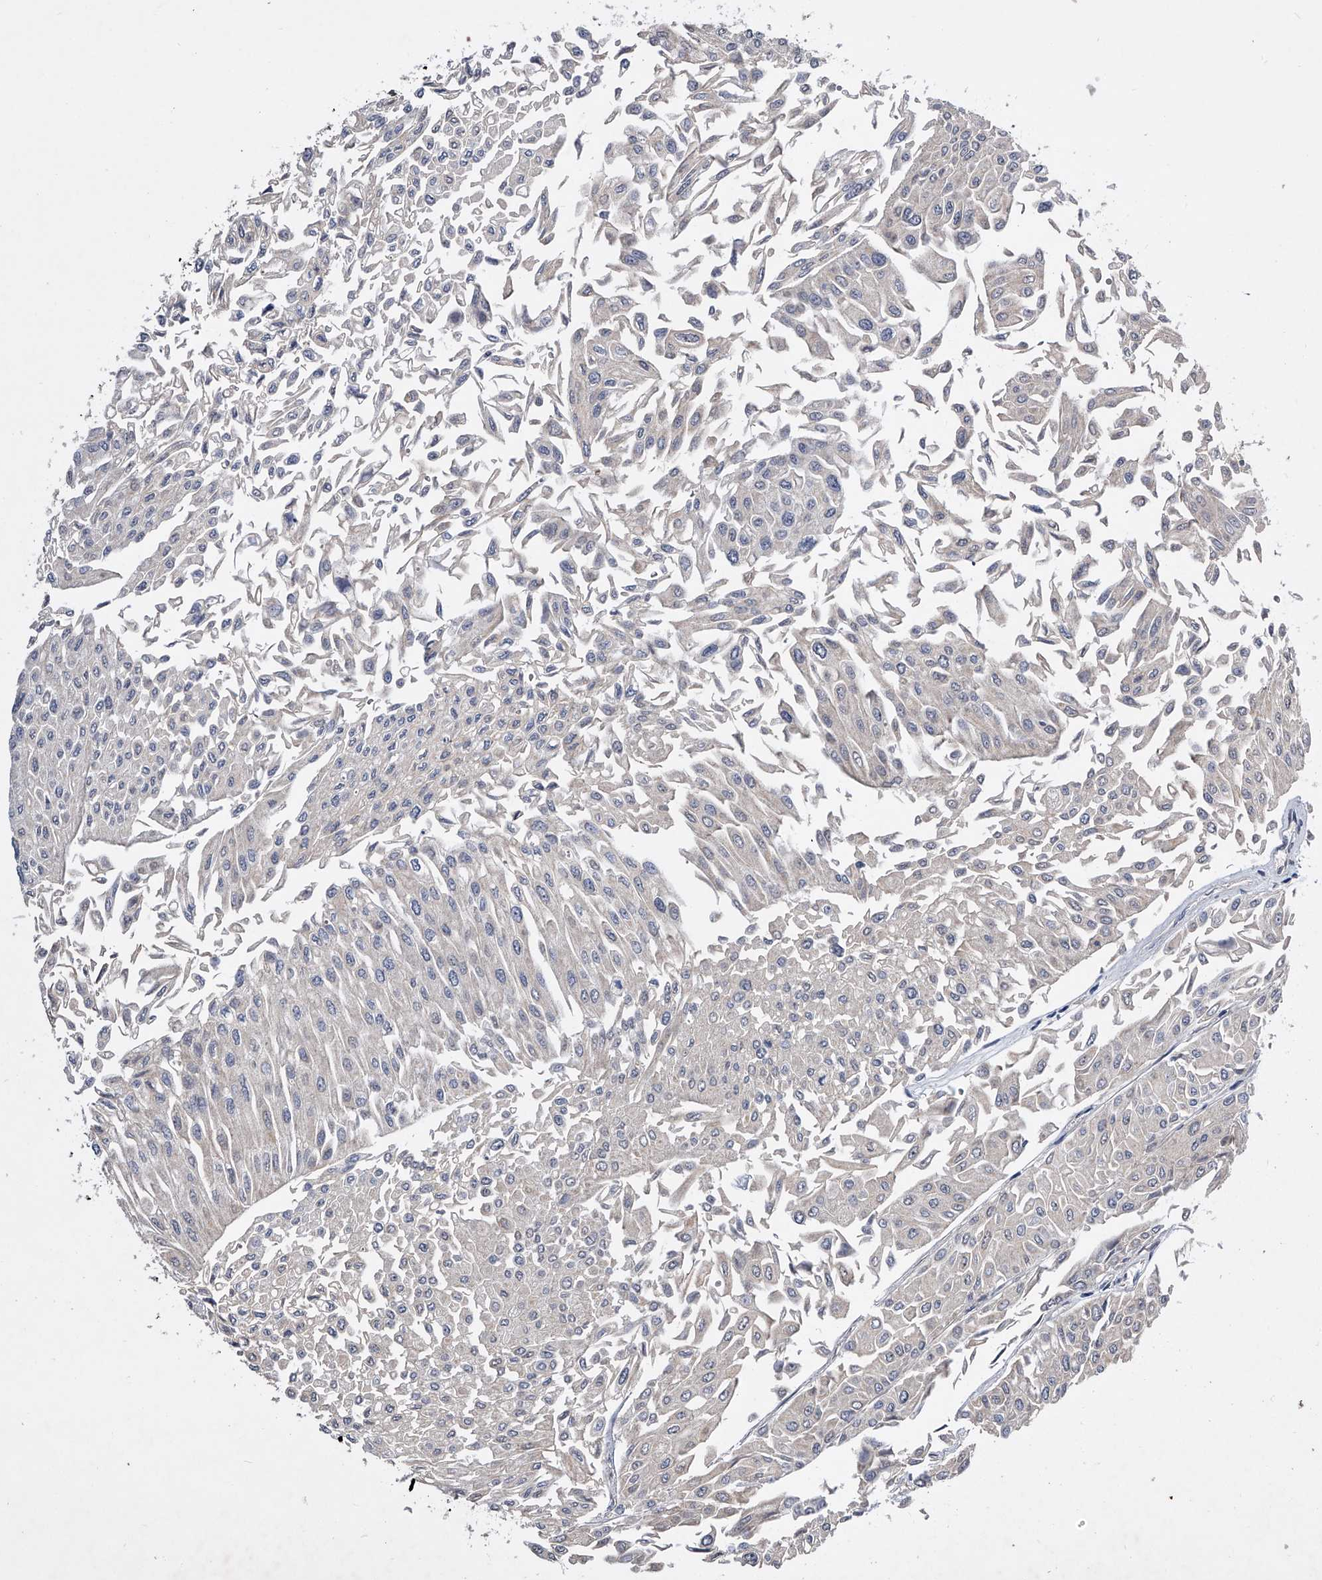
{"staining": {"intensity": "negative", "quantity": "none", "location": "none"}, "tissue": "urothelial cancer", "cell_type": "Tumor cells", "image_type": "cancer", "snomed": [{"axis": "morphology", "description": "Urothelial carcinoma, Low grade"}, {"axis": "topography", "description": "Urinary bladder"}], "caption": "The image exhibits no staining of tumor cells in urothelial cancer. (Stains: DAB (3,3'-diaminobenzidine) IHC with hematoxylin counter stain, Microscopy: brightfield microscopy at high magnification).", "gene": "ZNF30", "patient": {"sex": "male", "age": 67}}